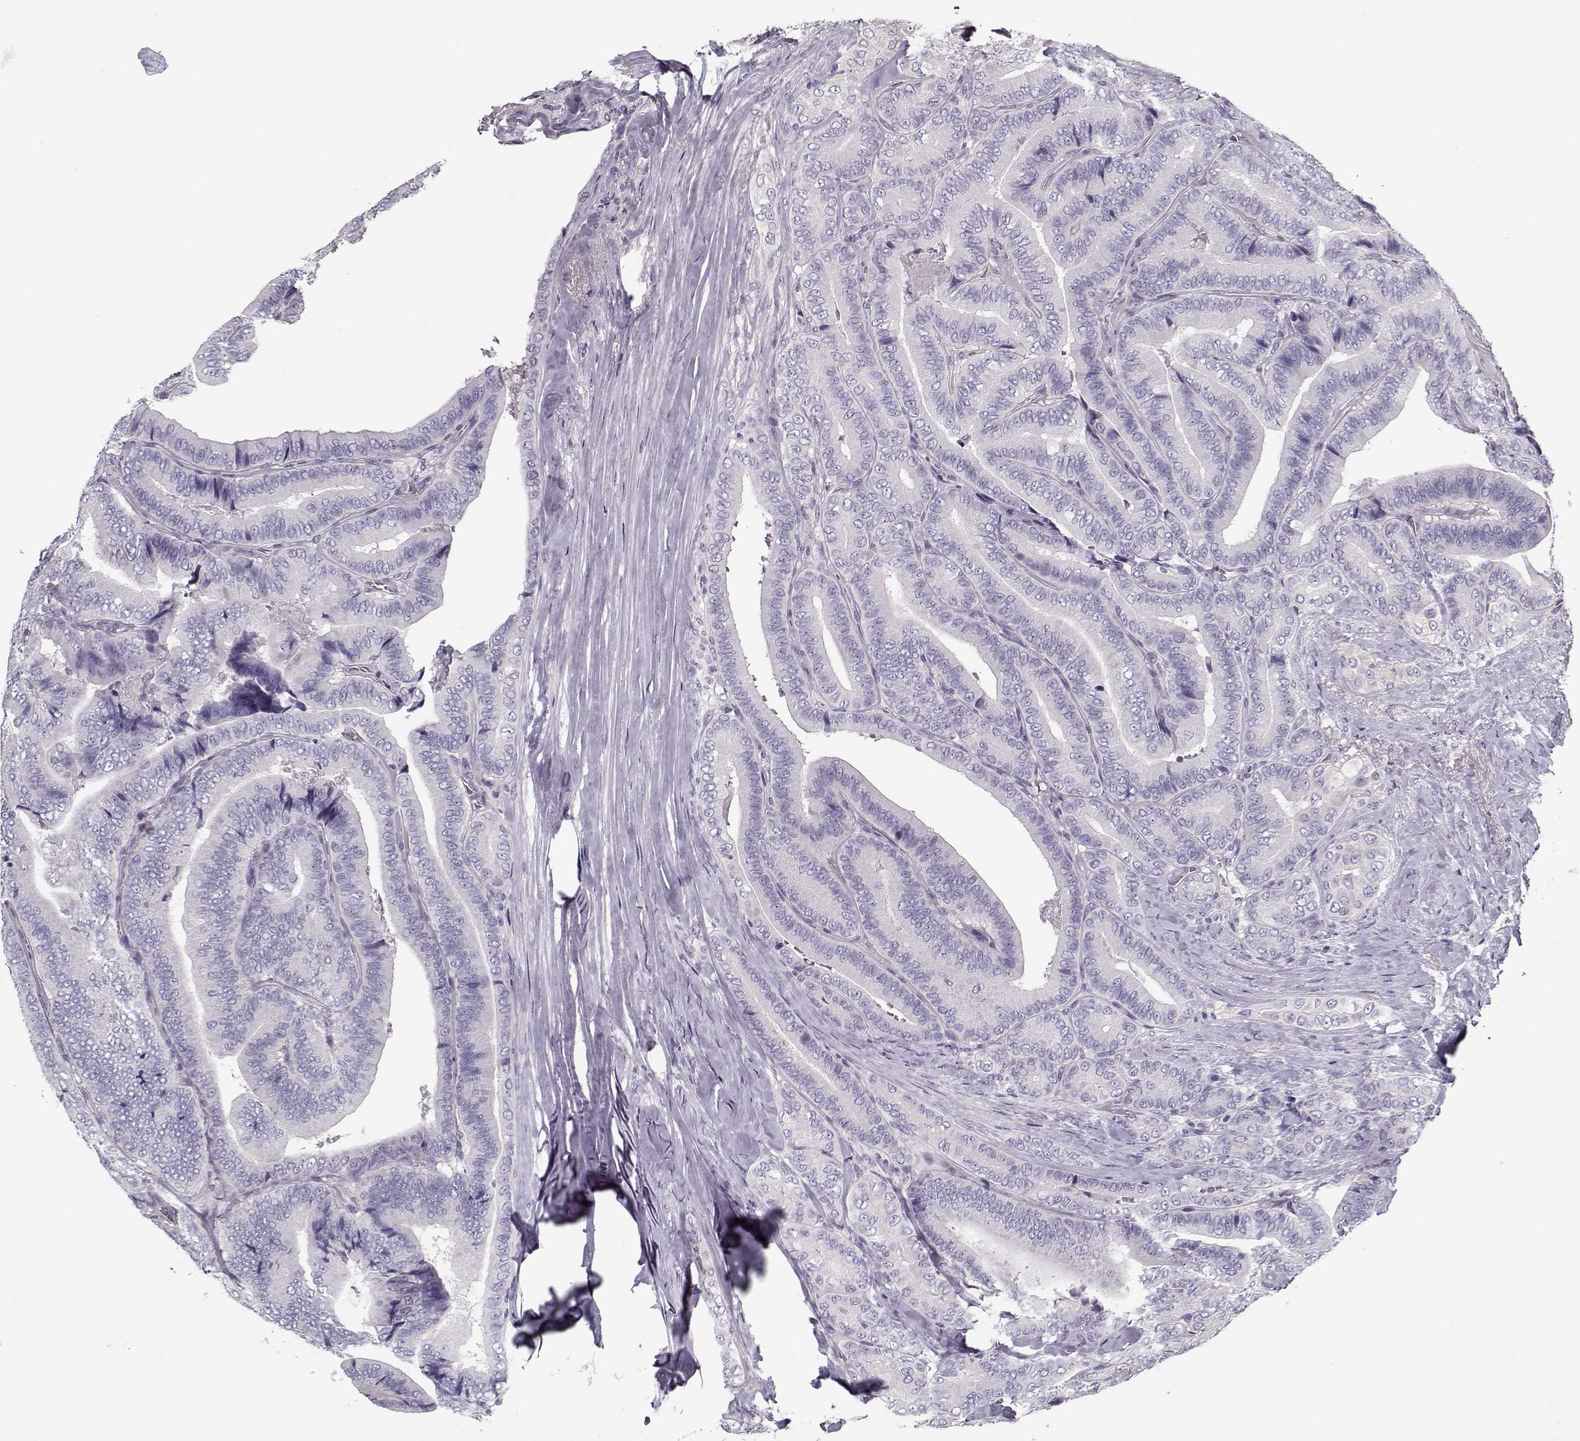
{"staining": {"intensity": "negative", "quantity": "none", "location": "none"}, "tissue": "thyroid cancer", "cell_type": "Tumor cells", "image_type": "cancer", "snomed": [{"axis": "morphology", "description": "Papillary adenocarcinoma, NOS"}, {"axis": "topography", "description": "Thyroid gland"}], "caption": "DAB (3,3'-diaminobenzidine) immunohistochemical staining of human thyroid cancer shows no significant positivity in tumor cells.", "gene": "CCDC136", "patient": {"sex": "male", "age": 61}}